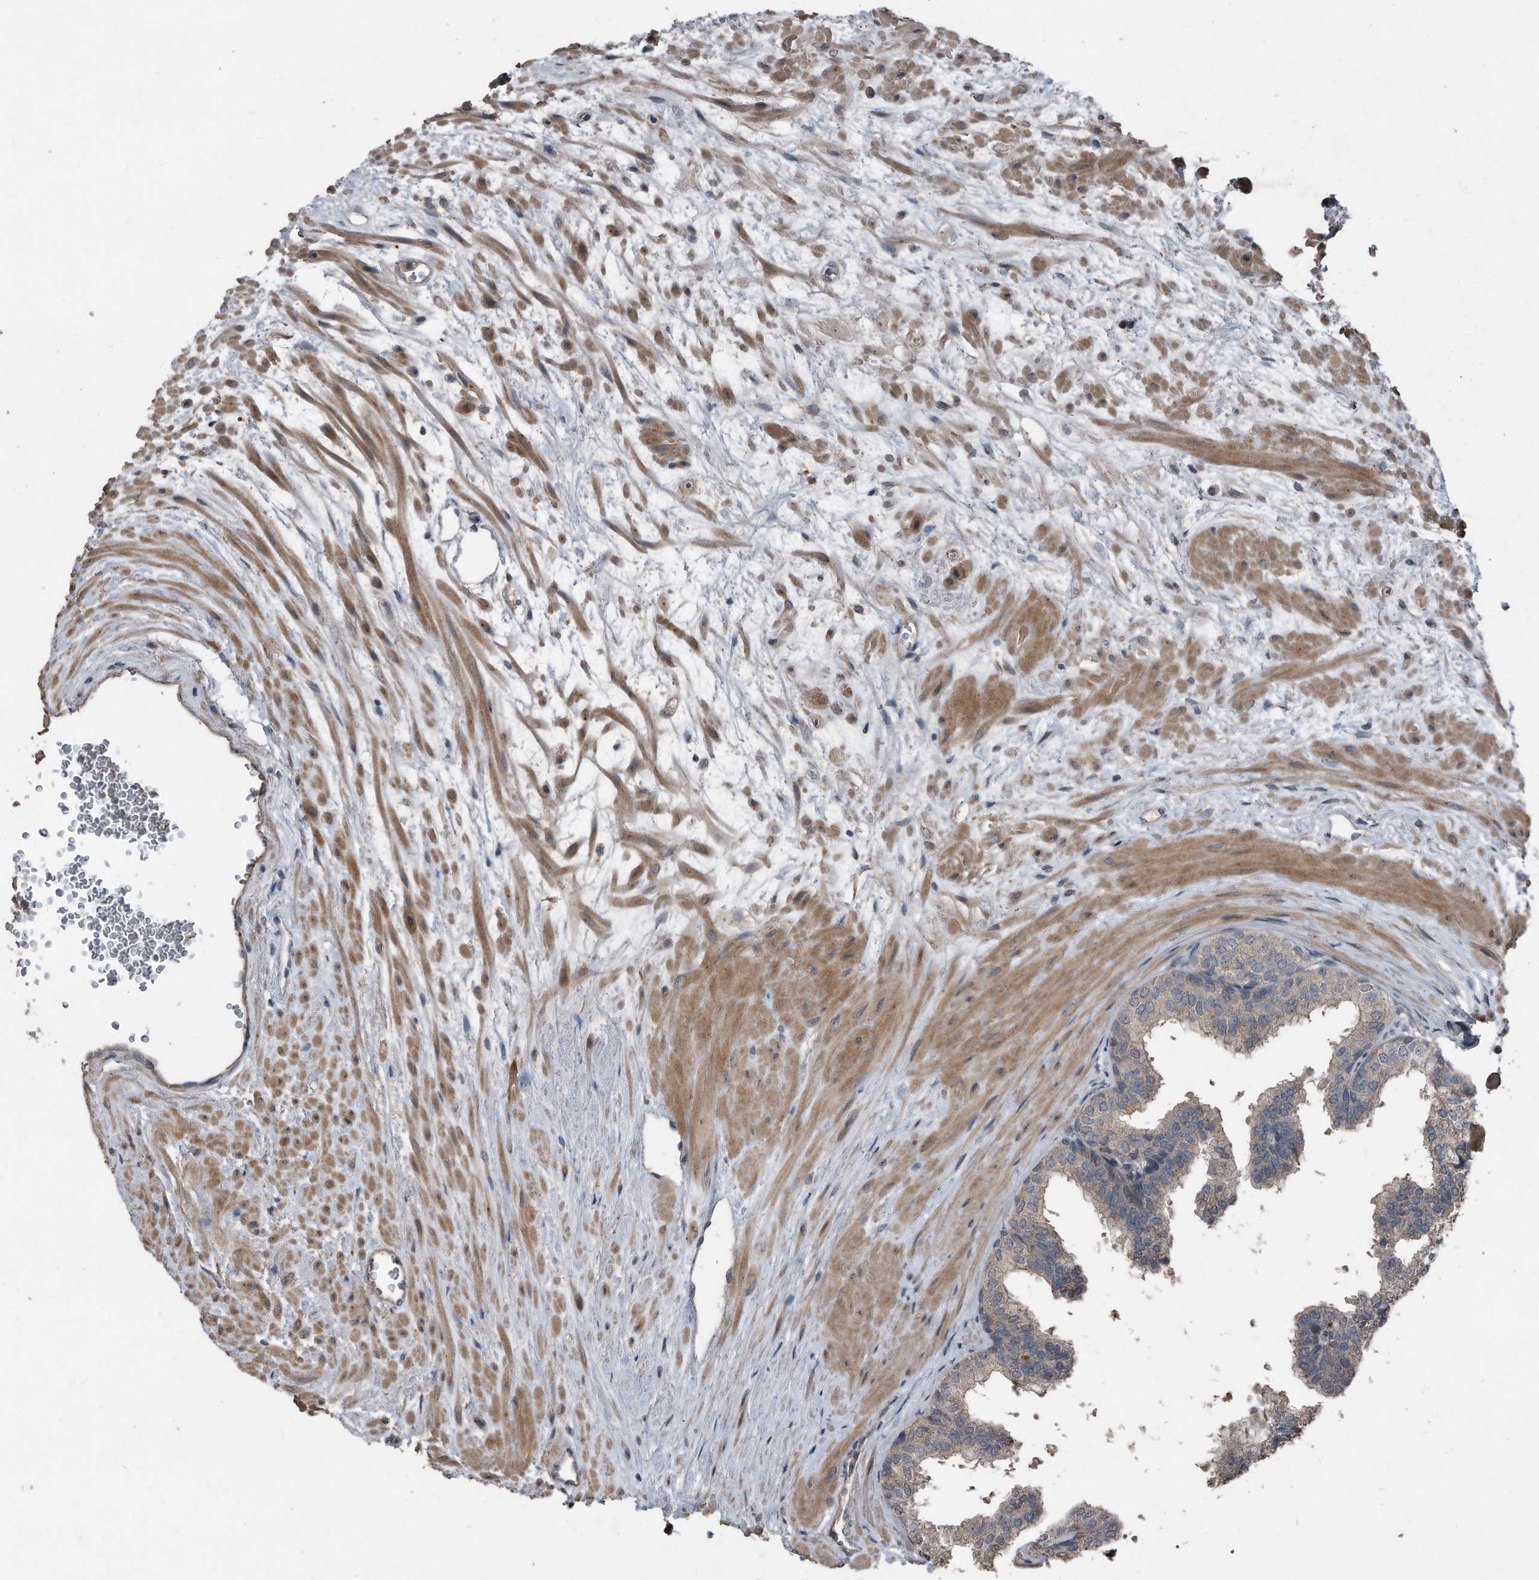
{"staining": {"intensity": "moderate", "quantity": "<25%", "location": "cytoplasmic/membranous"}, "tissue": "prostate", "cell_type": "Glandular cells", "image_type": "normal", "snomed": [{"axis": "morphology", "description": "Normal tissue, NOS"}, {"axis": "topography", "description": "Prostate"}], "caption": "Protein expression by immunohistochemistry (IHC) displays moderate cytoplasmic/membranous expression in approximately <25% of glandular cells in normal prostate. The staining was performed using DAB (3,3'-diaminobenzidine), with brown indicating positive protein expression. Nuclei are stained blue with hematoxylin.", "gene": "ANKRD10", "patient": {"sex": "male", "age": 48}}